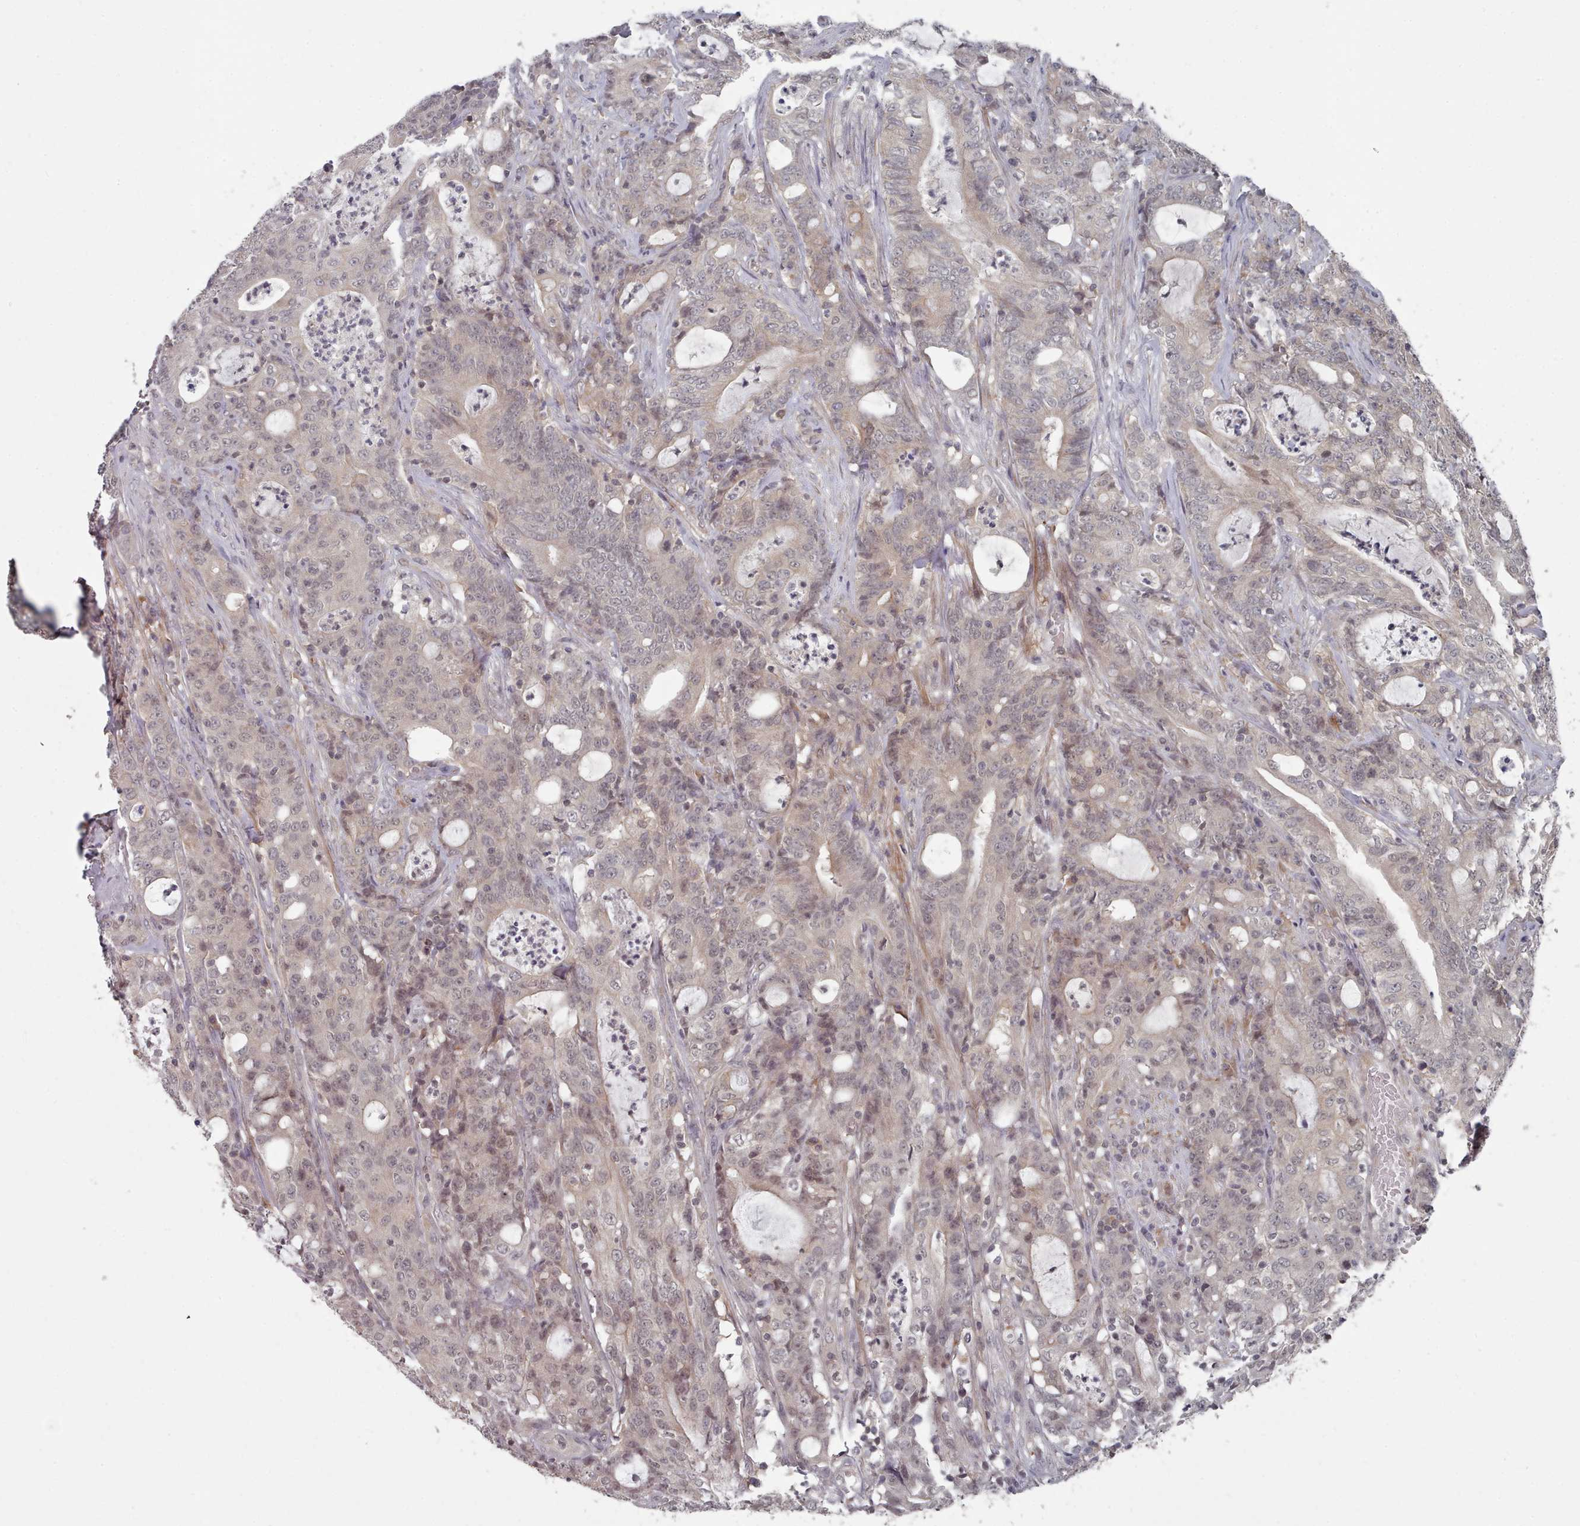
{"staining": {"intensity": "weak", "quantity": "25%-75%", "location": "nuclear"}, "tissue": "colorectal cancer", "cell_type": "Tumor cells", "image_type": "cancer", "snomed": [{"axis": "morphology", "description": "Adenocarcinoma, NOS"}, {"axis": "topography", "description": "Colon"}], "caption": "Colorectal adenocarcinoma stained with immunohistochemistry reveals weak nuclear expression in approximately 25%-75% of tumor cells. The protein of interest is stained brown, and the nuclei are stained in blue (DAB (3,3'-diaminobenzidine) IHC with brightfield microscopy, high magnification).", "gene": "HYAL3", "patient": {"sex": "male", "age": 83}}